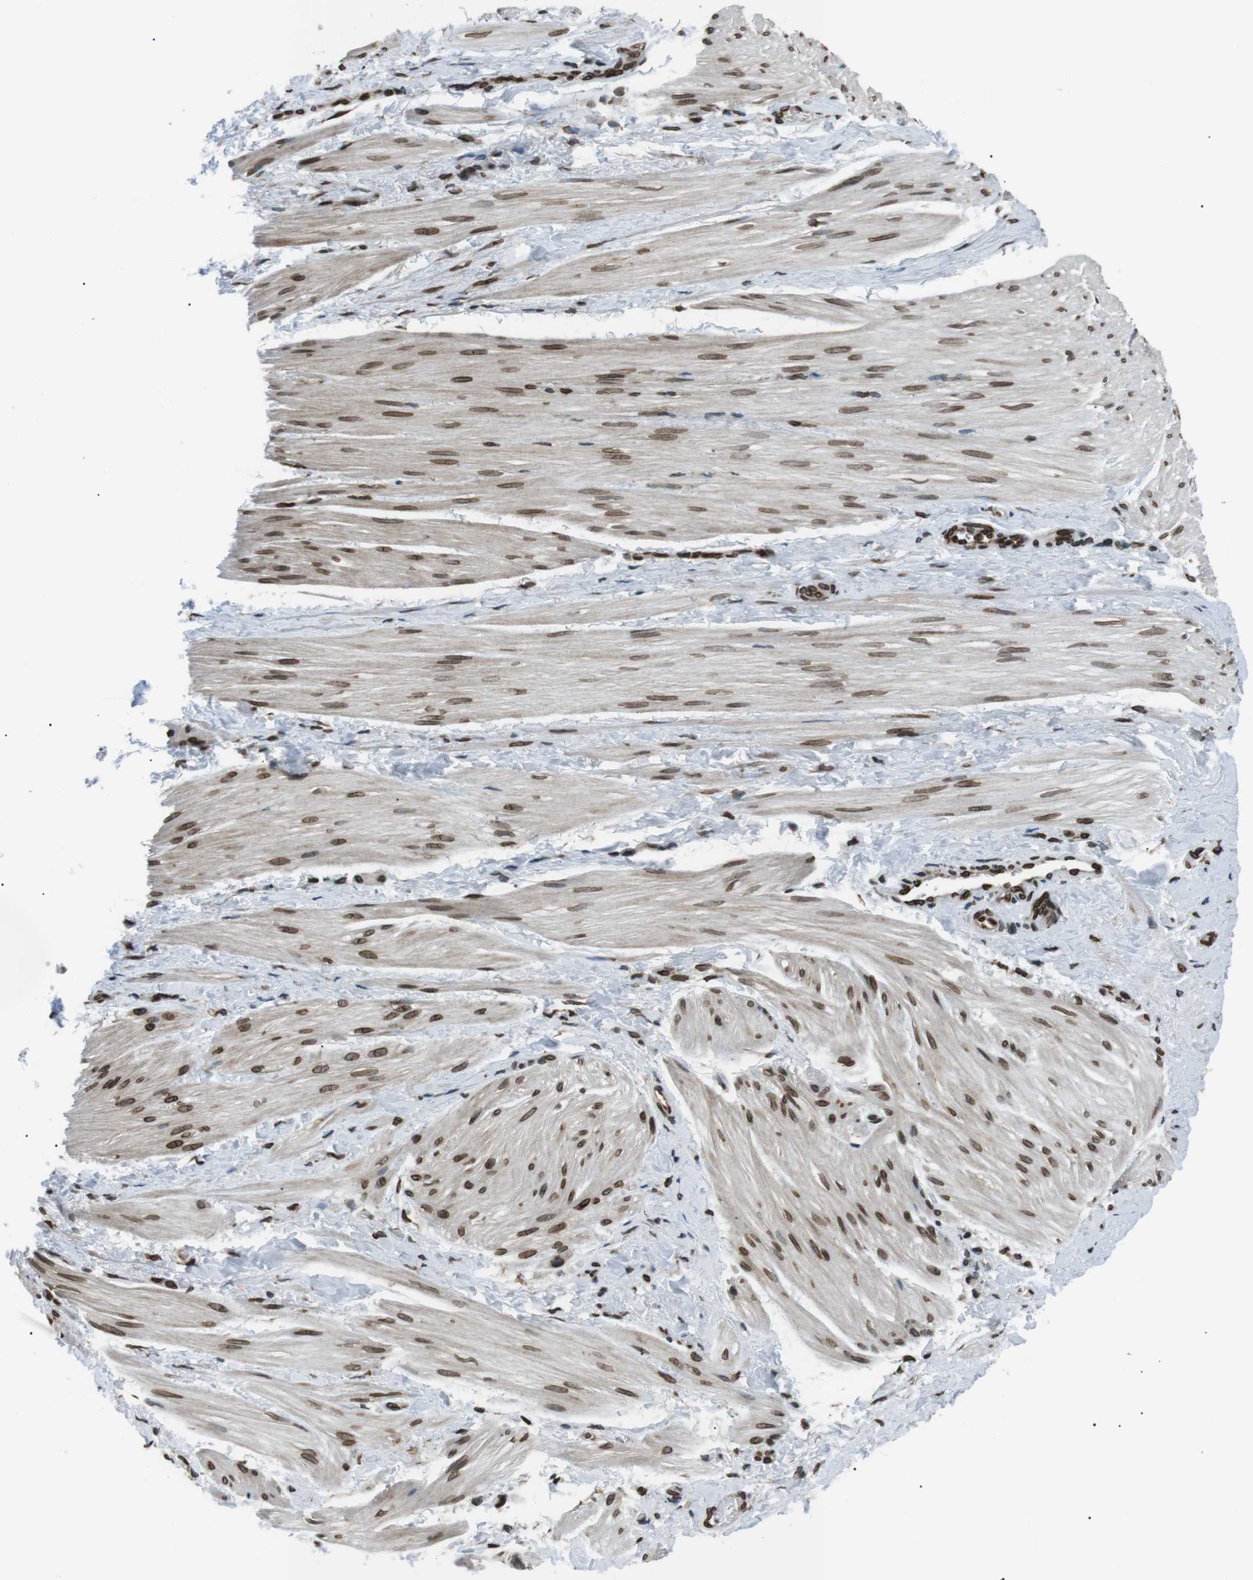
{"staining": {"intensity": "strong", "quantity": "25%-75%", "location": "nuclear"}, "tissue": "smooth muscle", "cell_type": "Smooth muscle cells", "image_type": "normal", "snomed": [{"axis": "morphology", "description": "Normal tissue, NOS"}, {"axis": "topography", "description": "Smooth muscle"}], "caption": "Protein expression analysis of unremarkable human smooth muscle reveals strong nuclear positivity in approximately 25%-75% of smooth muscle cells. Immunohistochemistry (ihc) stains the protein of interest in brown and the nuclei are stained blue.", "gene": "TMX4", "patient": {"sex": "male", "age": 16}}